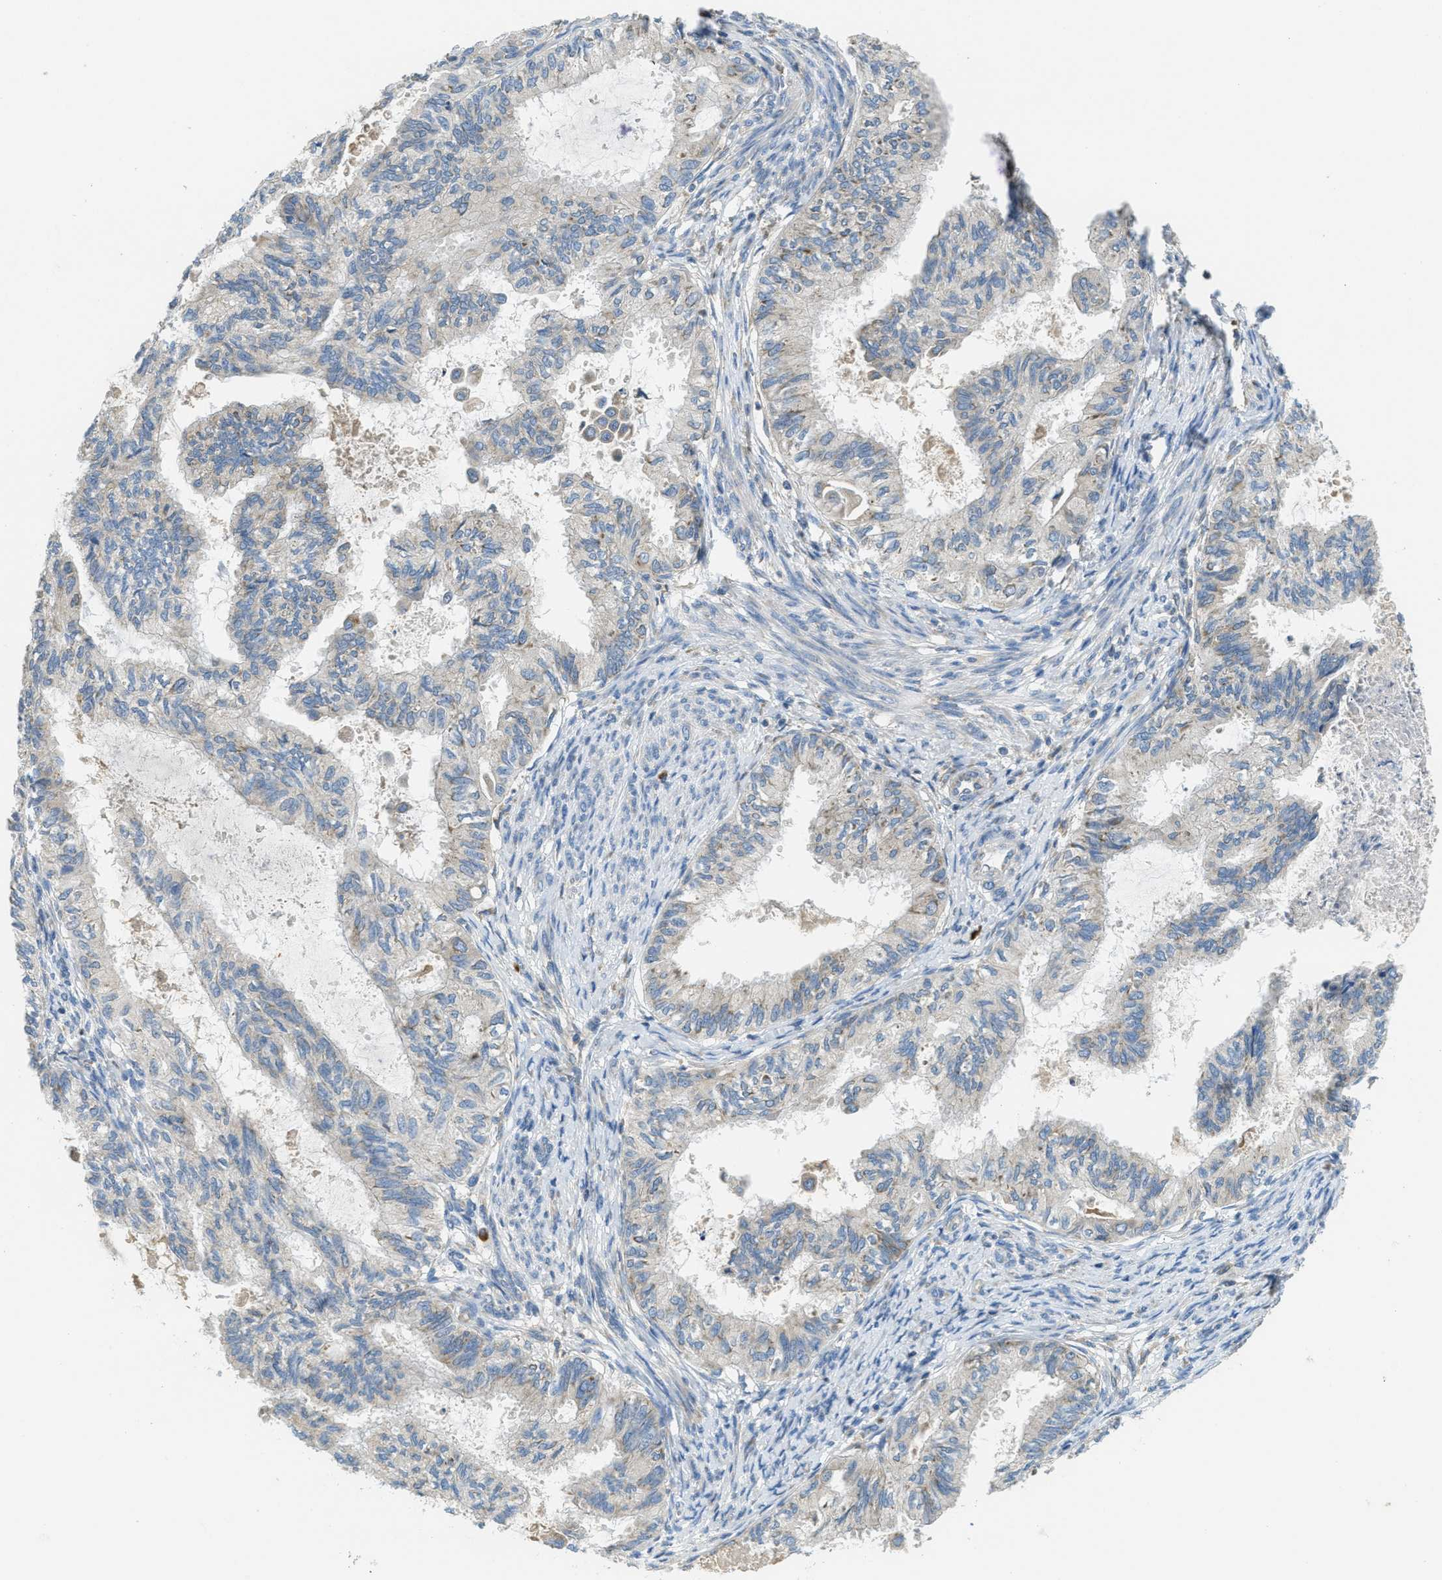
{"staining": {"intensity": "negative", "quantity": "none", "location": "none"}, "tissue": "cervical cancer", "cell_type": "Tumor cells", "image_type": "cancer", "snomed": [{"axis": "morphology", "description": "Normal tissue, NOS"}, {"axis": "morphology", "description": "Adenocarcinoma, NOS"}, {"axis": "topography", "description": "Cervix"}, {"axis": "topography", "description": "Endometrium"}], "caption": "This image is of cervical cancer stained with immunohistochemistry (IHC) to label a protein in brown with the nuclei are counter-stained blue. There is no positivity in tumor cells.", "gene": "SSR1", "patient": {"sex": "female", "age": 86}}